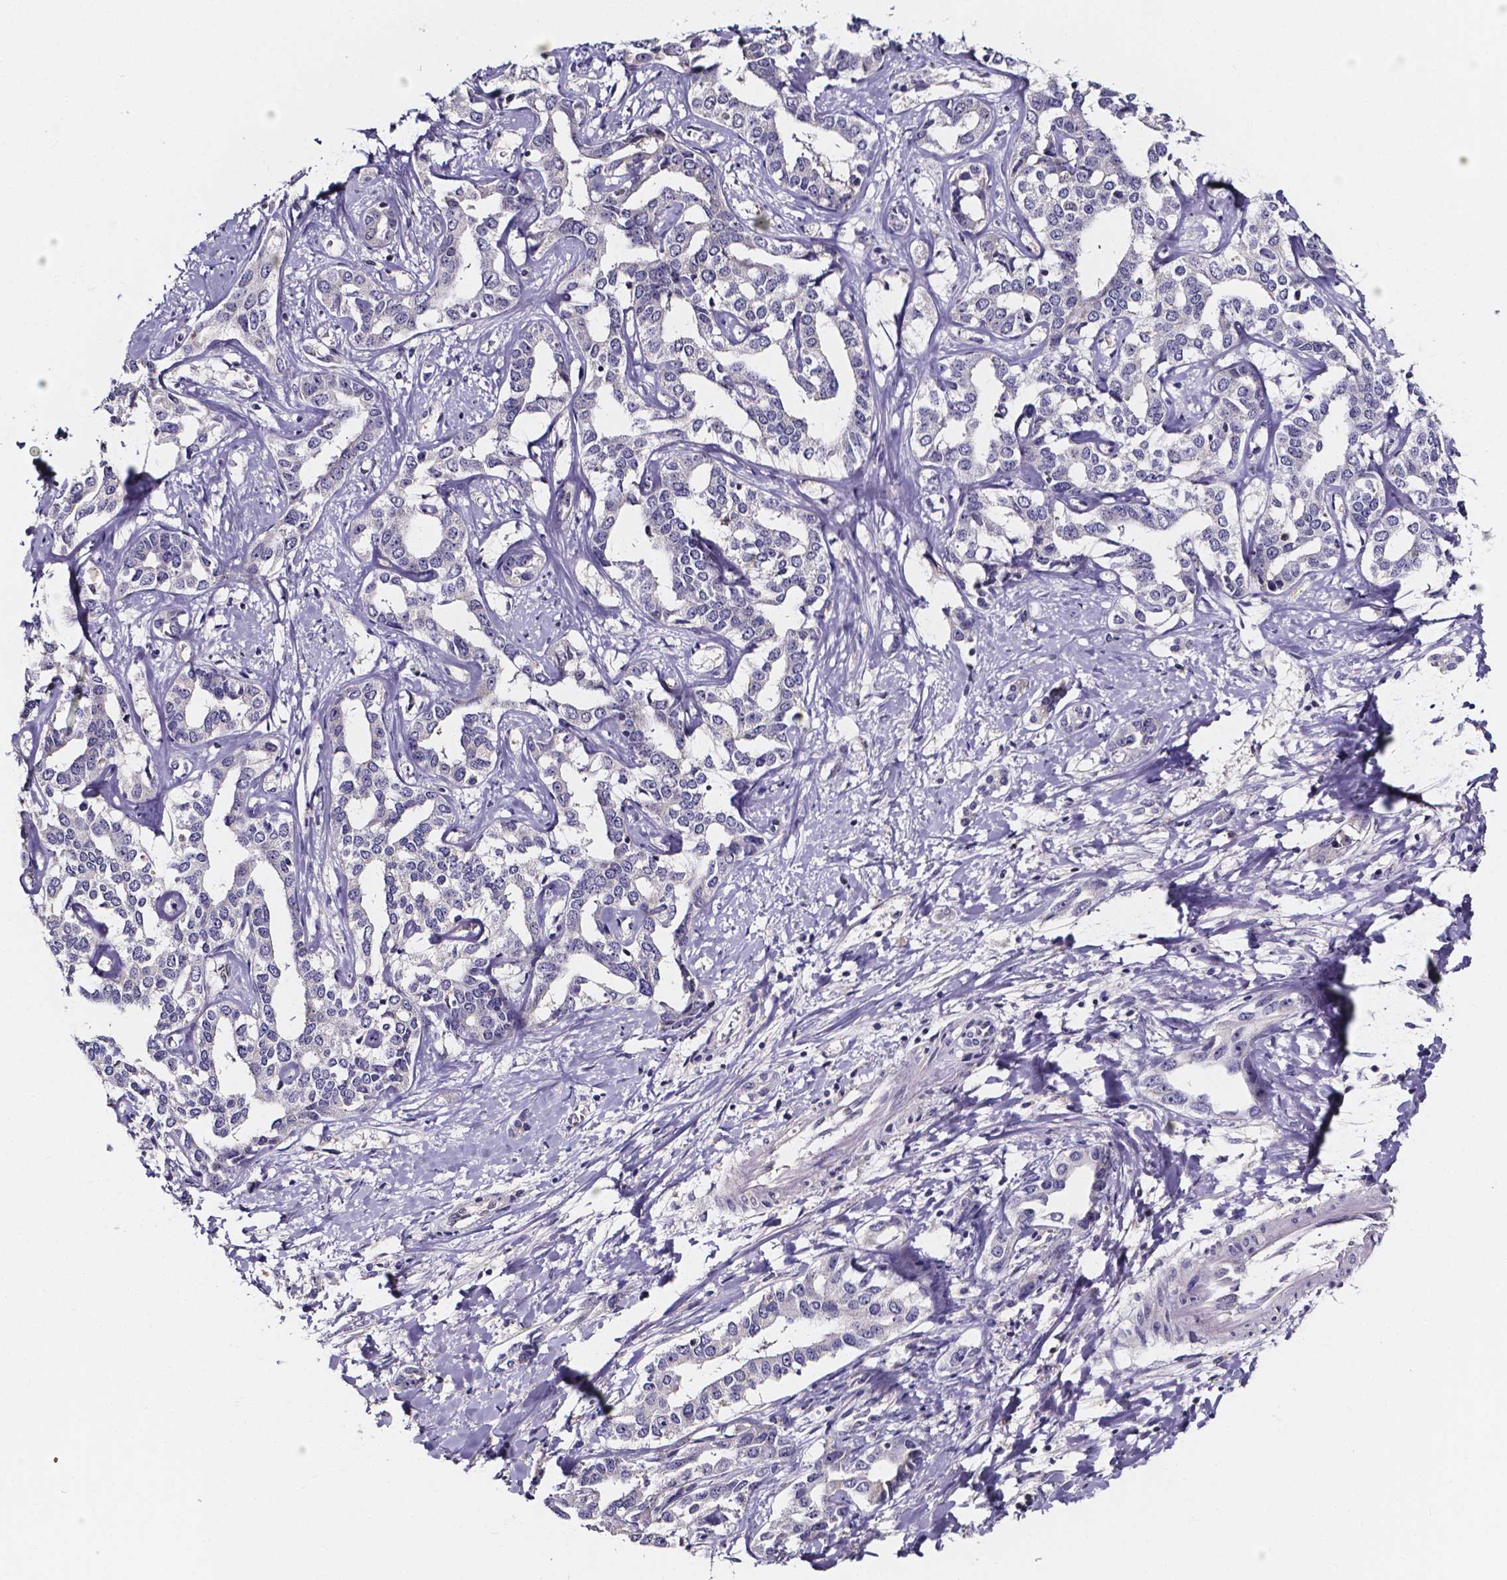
{"staining": {"intensity": "negative", "quantity": "none", "location": "none"}, "tissue": "liver cancer", "cell_type": "Tumor cells", "image_type": "cancer", "snomed": [{"axis": "morphology", "description": "Cholangiocarcinoma"}, {"axis": "topography", "description": "Liver"}], "caption": "Photomicrograph shows no significant protein positivity in tumor cells of cholangiocarcinoma (liver).", "gene": "SPOCD1", "patient": {"sex": "male", "age": 59}}